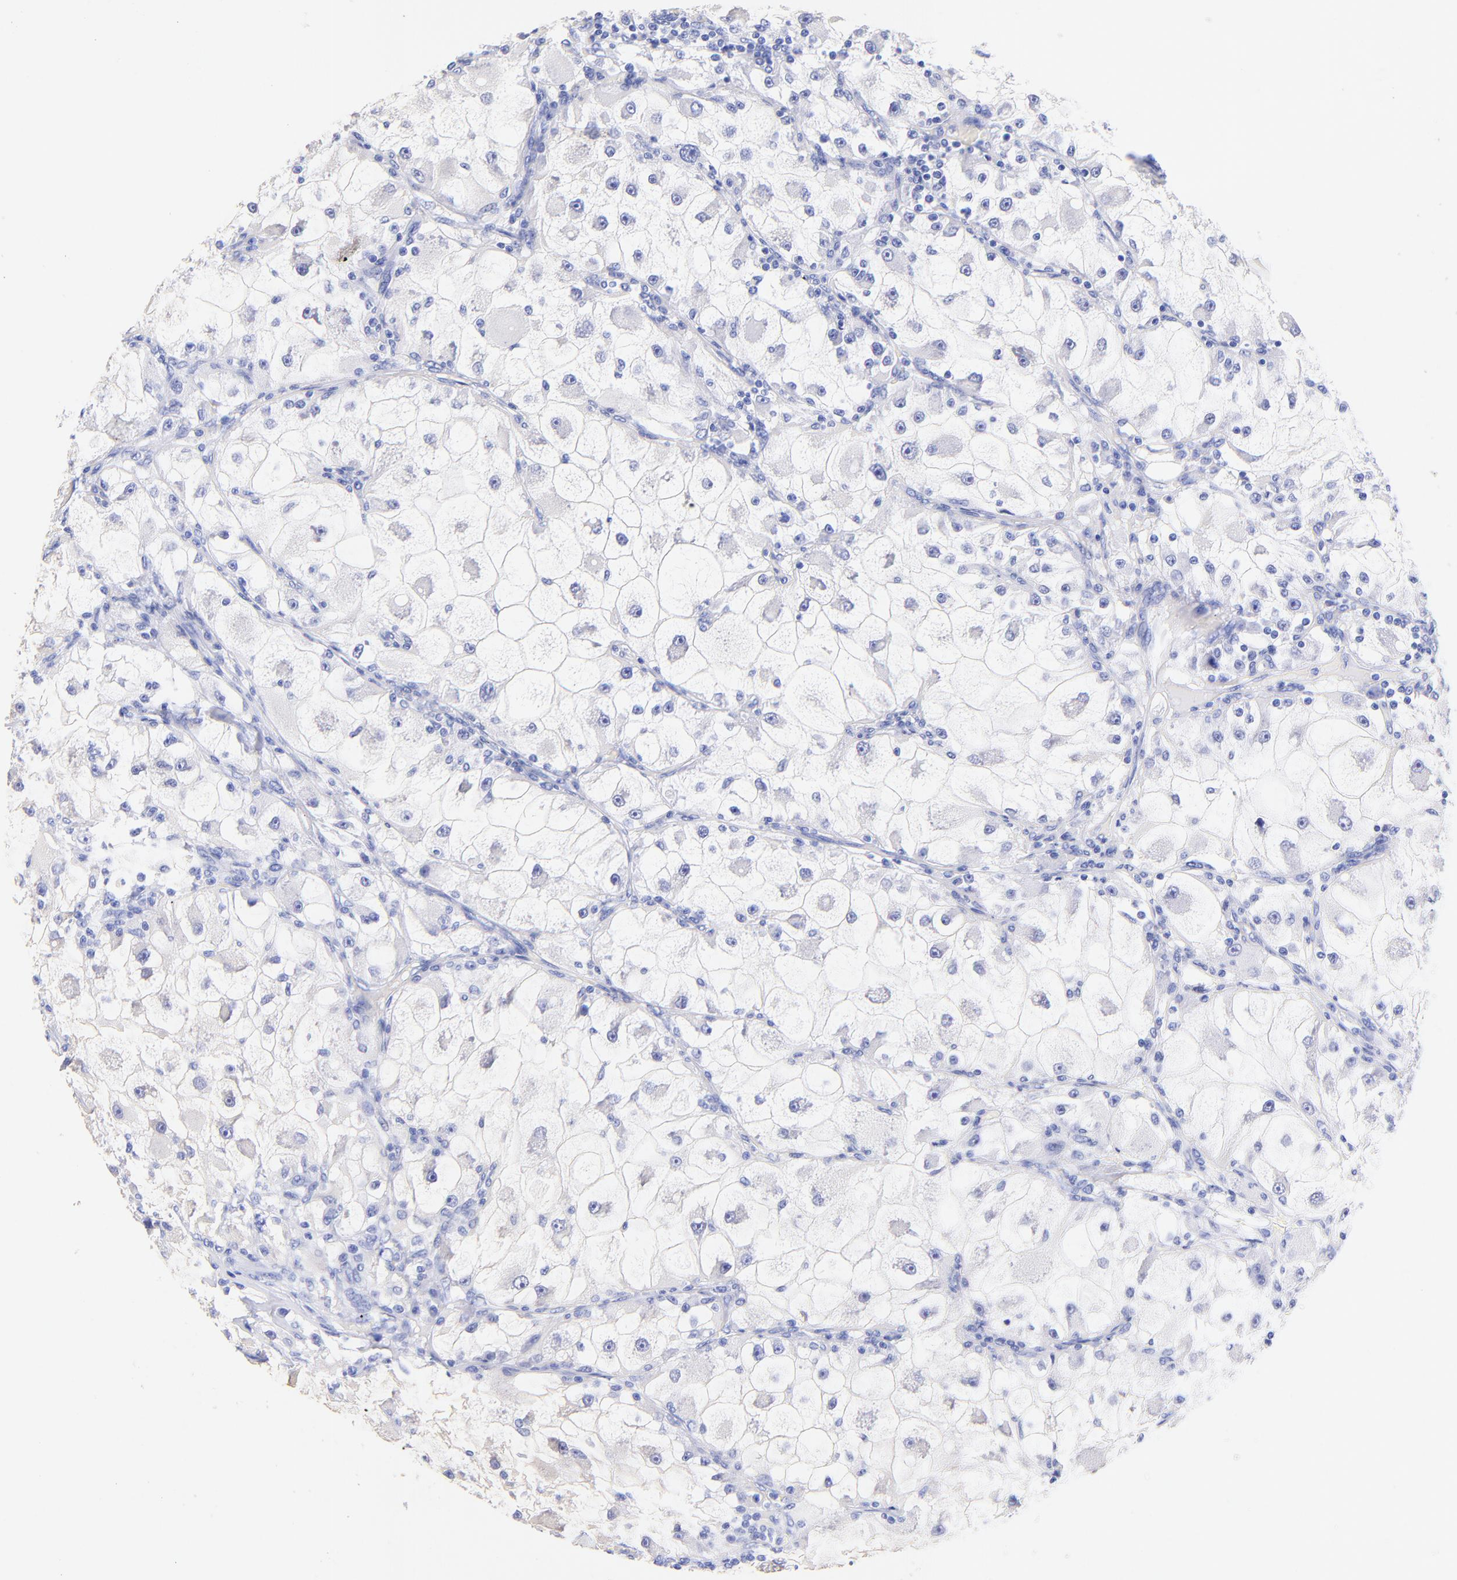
{"staining": {"intensity": "negative", "quantity": "none", "location": "none"}, "tissue": "renal cancer", "cell_type": "Tumor cells", "image_type": "cancer", "snomed": [{"axis": "morphology", "description": "Adenocarcinoma, NOS"}, {"axis": "topography", "description": "Kidney"}], "caption": "An IHC photomicrograph of renal cancer is shown. There is no staining in tumor cells of renal cancer. (DAB IHC with hematoxylin counter stain).", "gene": "KRT19", "patient": {"sex": "female", "age": 73}}